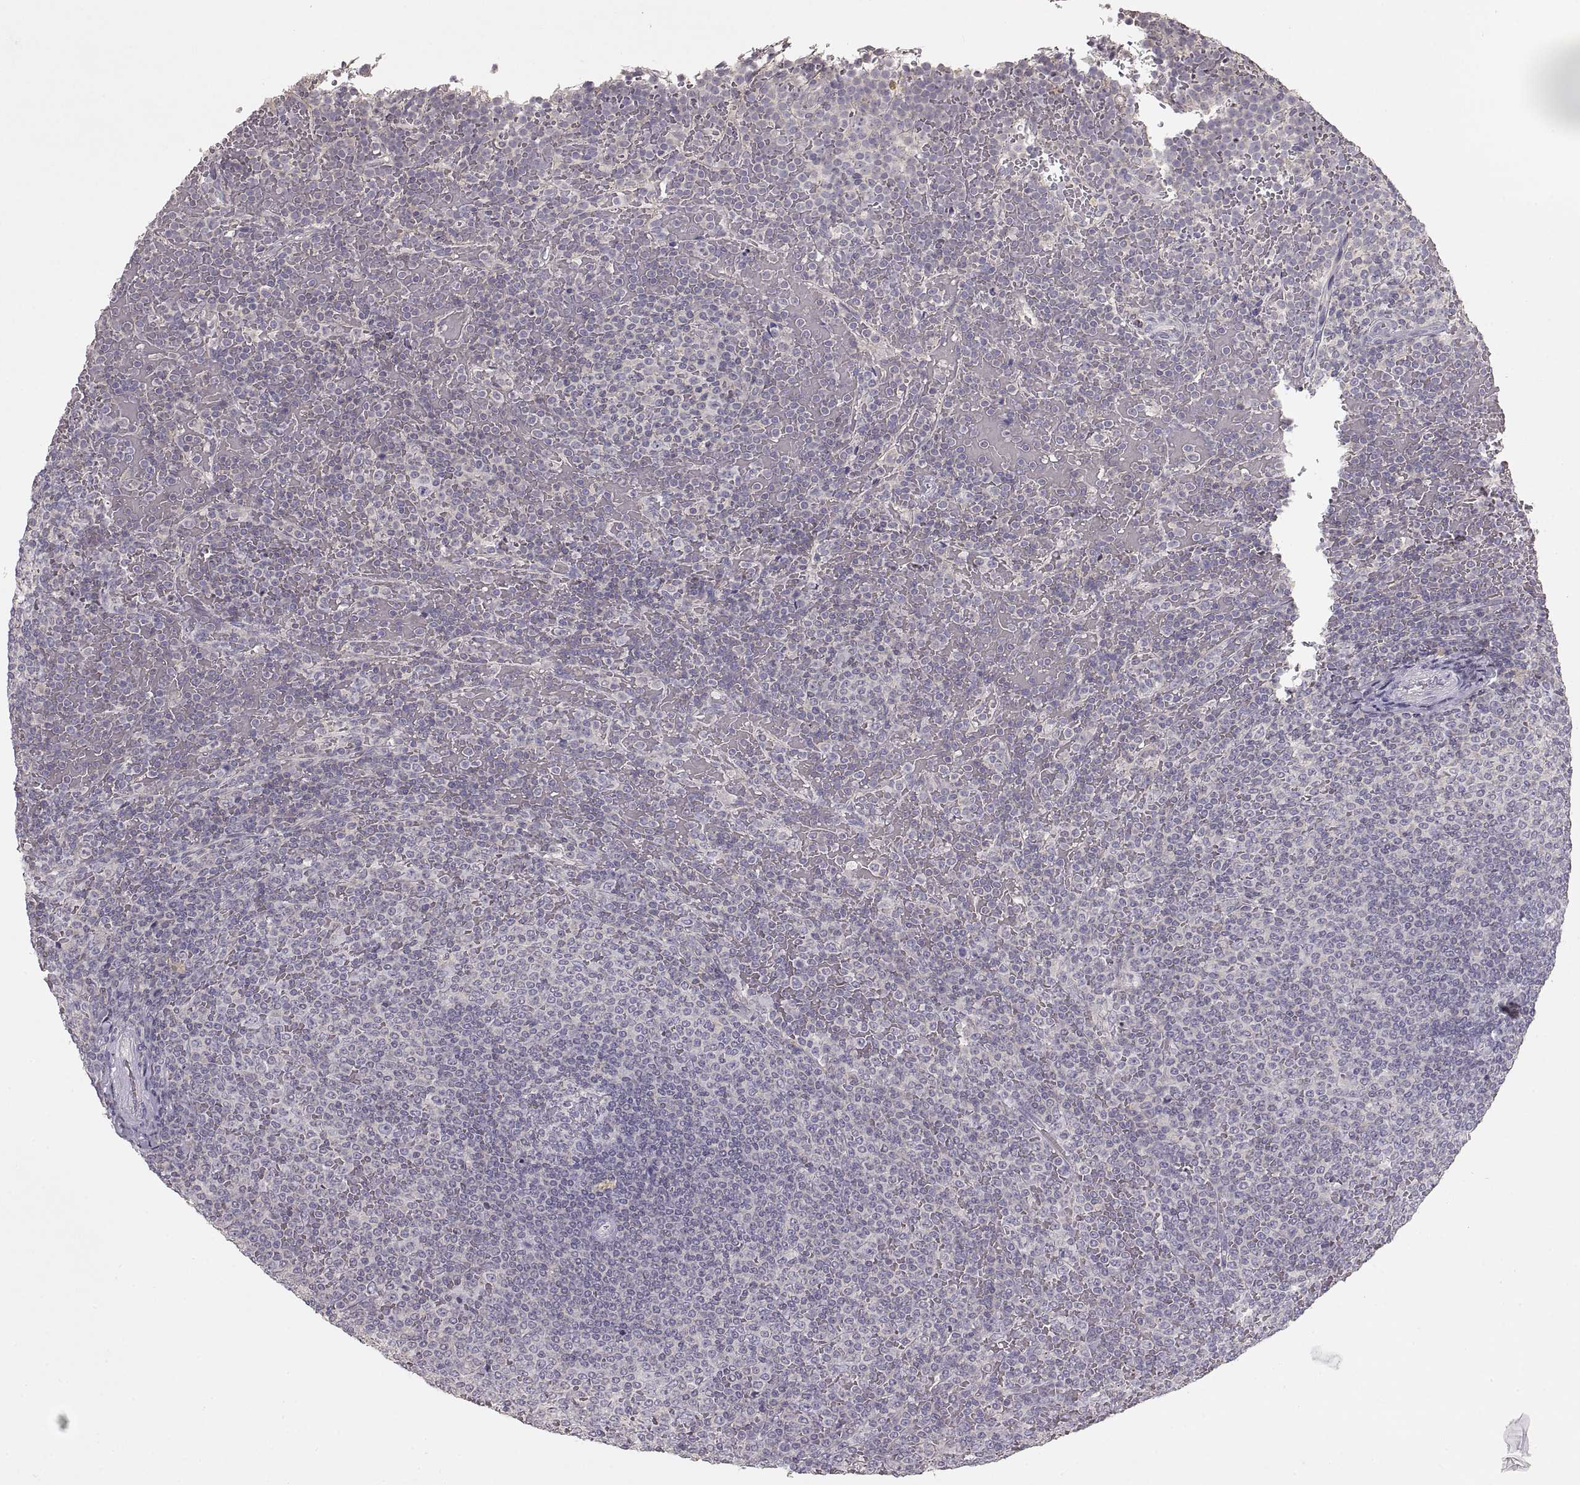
{"staining": {"intensity": "negative", "quantity": "none", "location": "none"}, "tissue": "lymphoma", "cell_type": "Tumor cells", "image_type": "cancer", "snomed": [{"axis": "morphology", "description": "Malignant lymphoma, non-Hodgkin's type, Low grade"}, {"axis": "topography", "description": "Spleen"}], "caption": "IHC histopathology image of low-grade malignant lymphoma, non-Hodgkin's type stained for a protein (brown), which demonstrates no expression in tumor cells.", "gene": "ADAM11", "patient": {"sex": "female", "age": 77}}